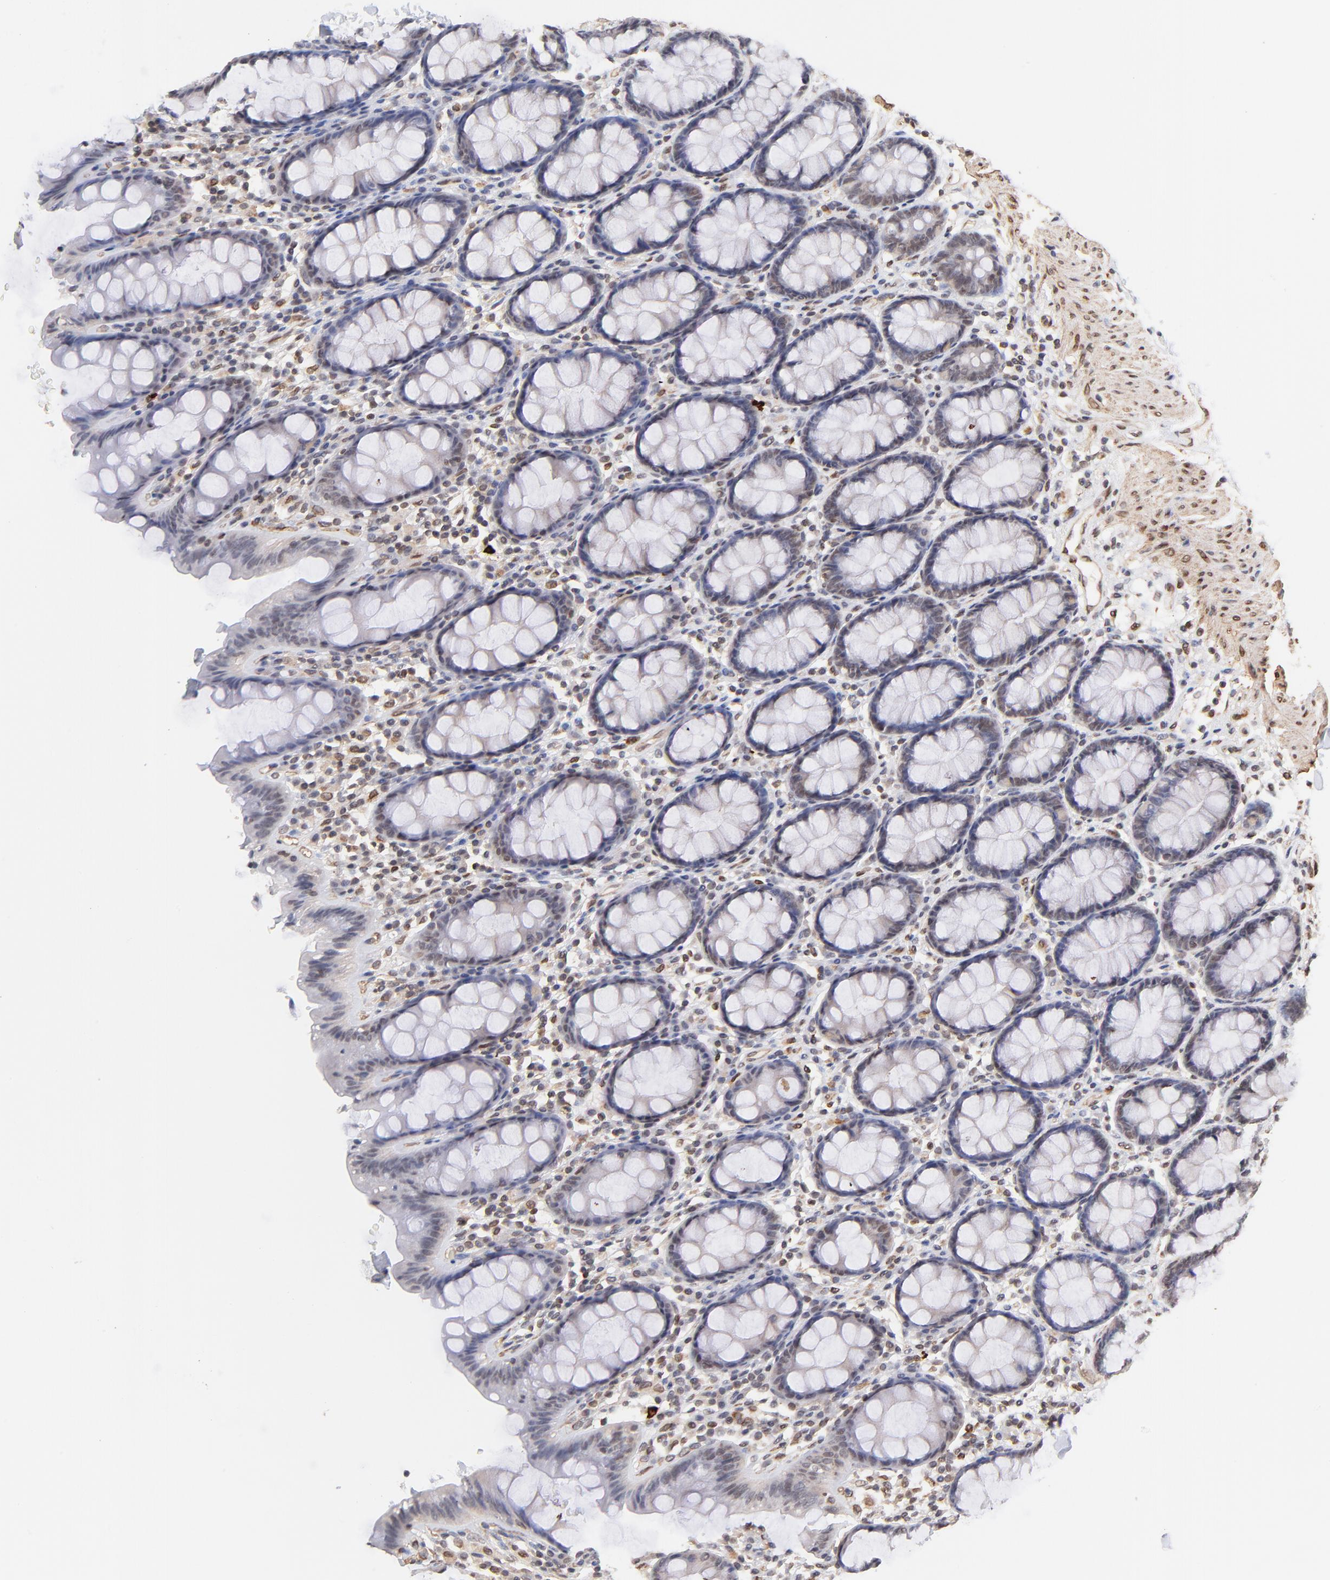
{"staining": {"intensity": "weak", "quantity": "<25%", "location": "nuclear"}, "tissue": "rectum", "cell_type": "Glandular cells", "image_type": "normal", "snomed": [{"axis": "morphology", "description": "Normal tissue, NOS"}, {"axis": "topography", "description": "Rectum"}], "caption": "High magnification brightfield microscopy of benign rectum stained with DAB (brown) and counterstained with hematoxylin (blue): glandular cells show no significant staining.", "gene": "ZFP92", "patient": {"sex": "male", "age": 92}}